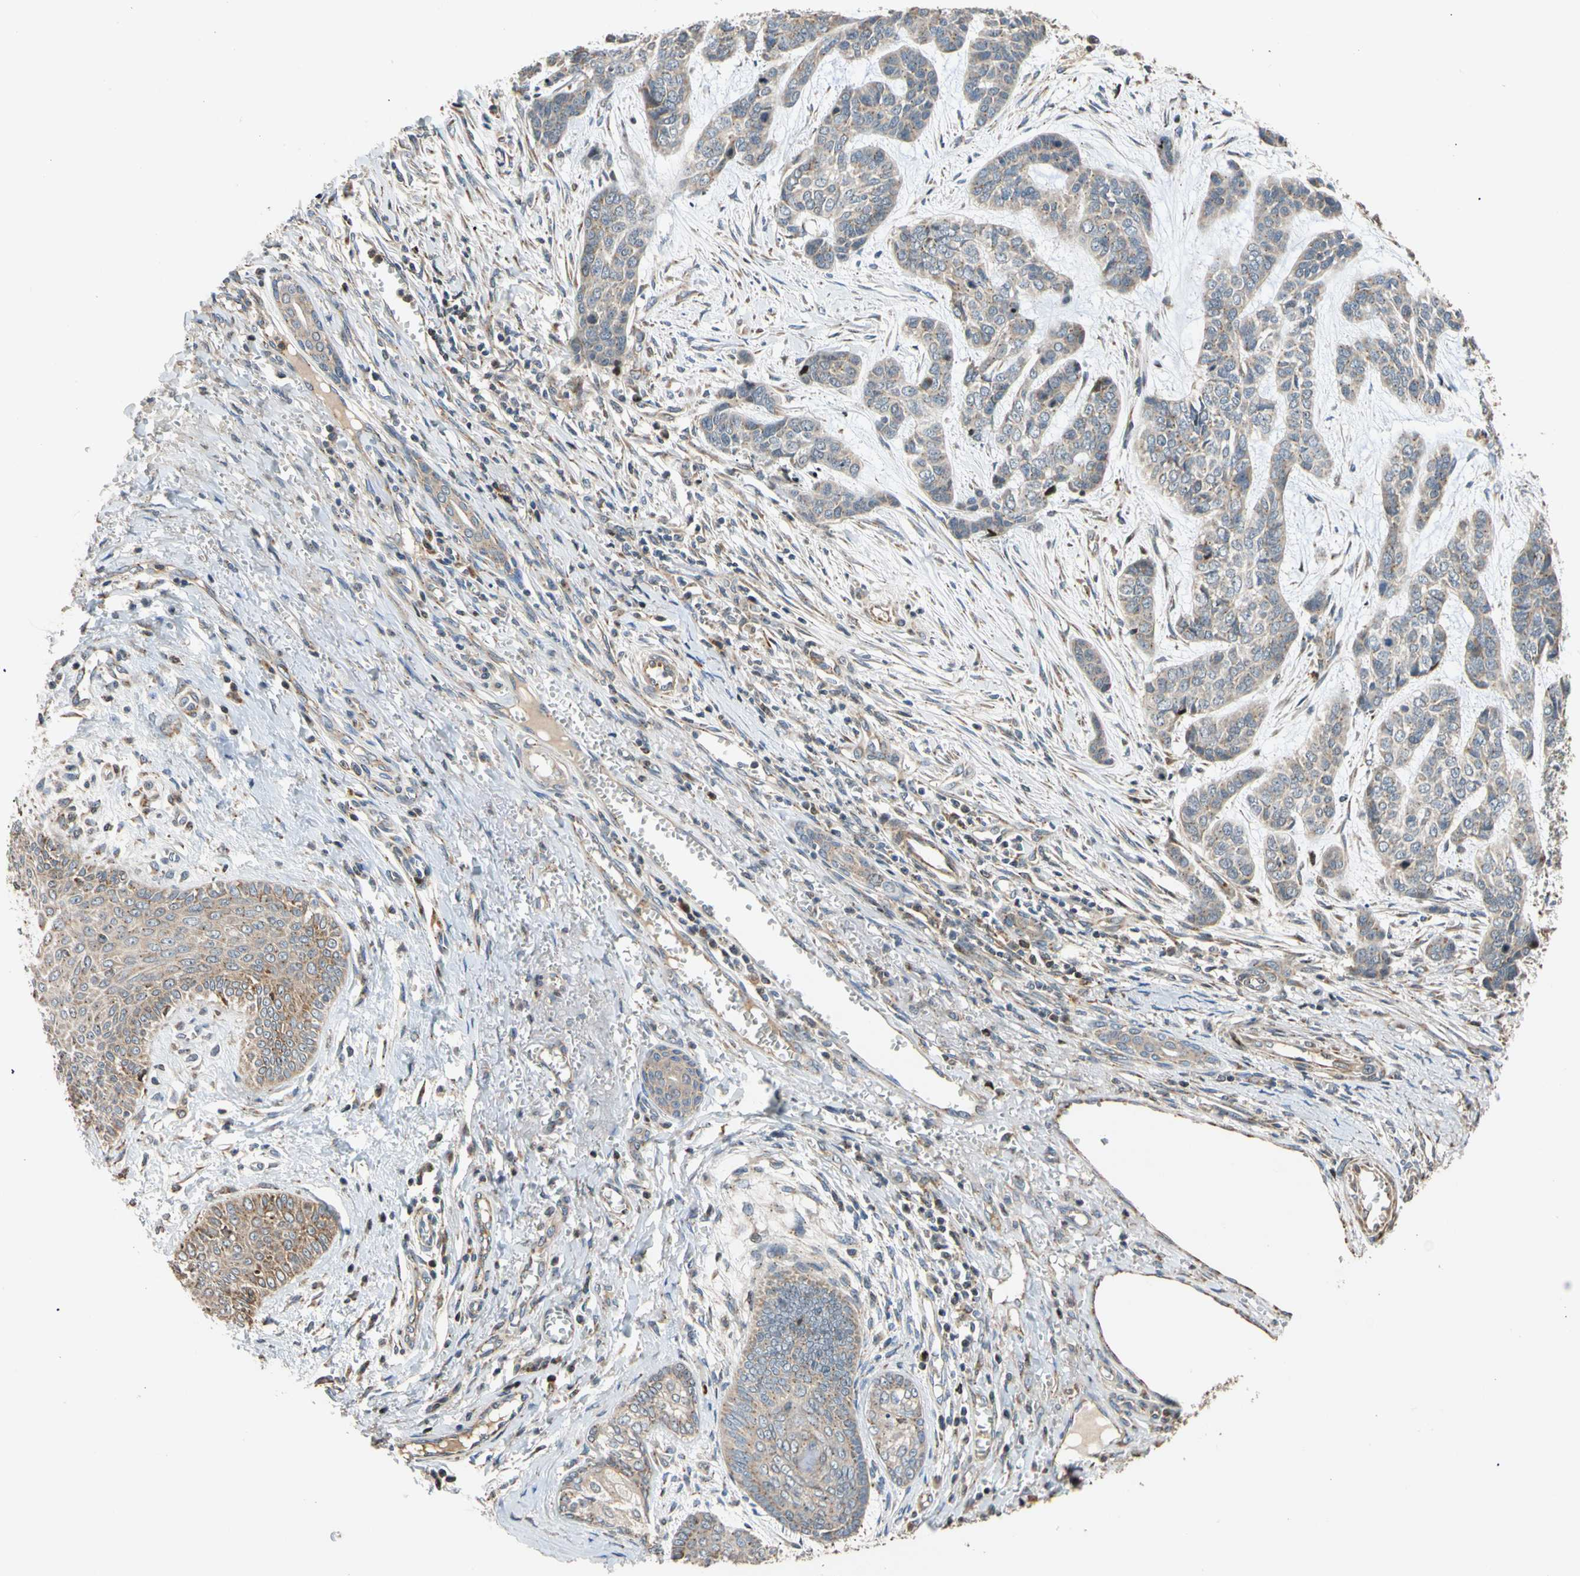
{"staining": {"intensity": "weak", "quantity": "<25%", "location": "cytoplasmic/membranous"}, "tissue": "skin cancer", "cell_type": "Tumor cells", "image_type": "cancer", "snomed": [{"axis": "morphology", "description": "Basal cell carcinoma"}, {"axis": "topography", "description": "Skin"}], "caption": "Tumor cells are negative for protein expression in human skin cancer (basal cell carcinoma).", "gene": "IP6K2", "patient": {"sex": "female", "age": 64}}